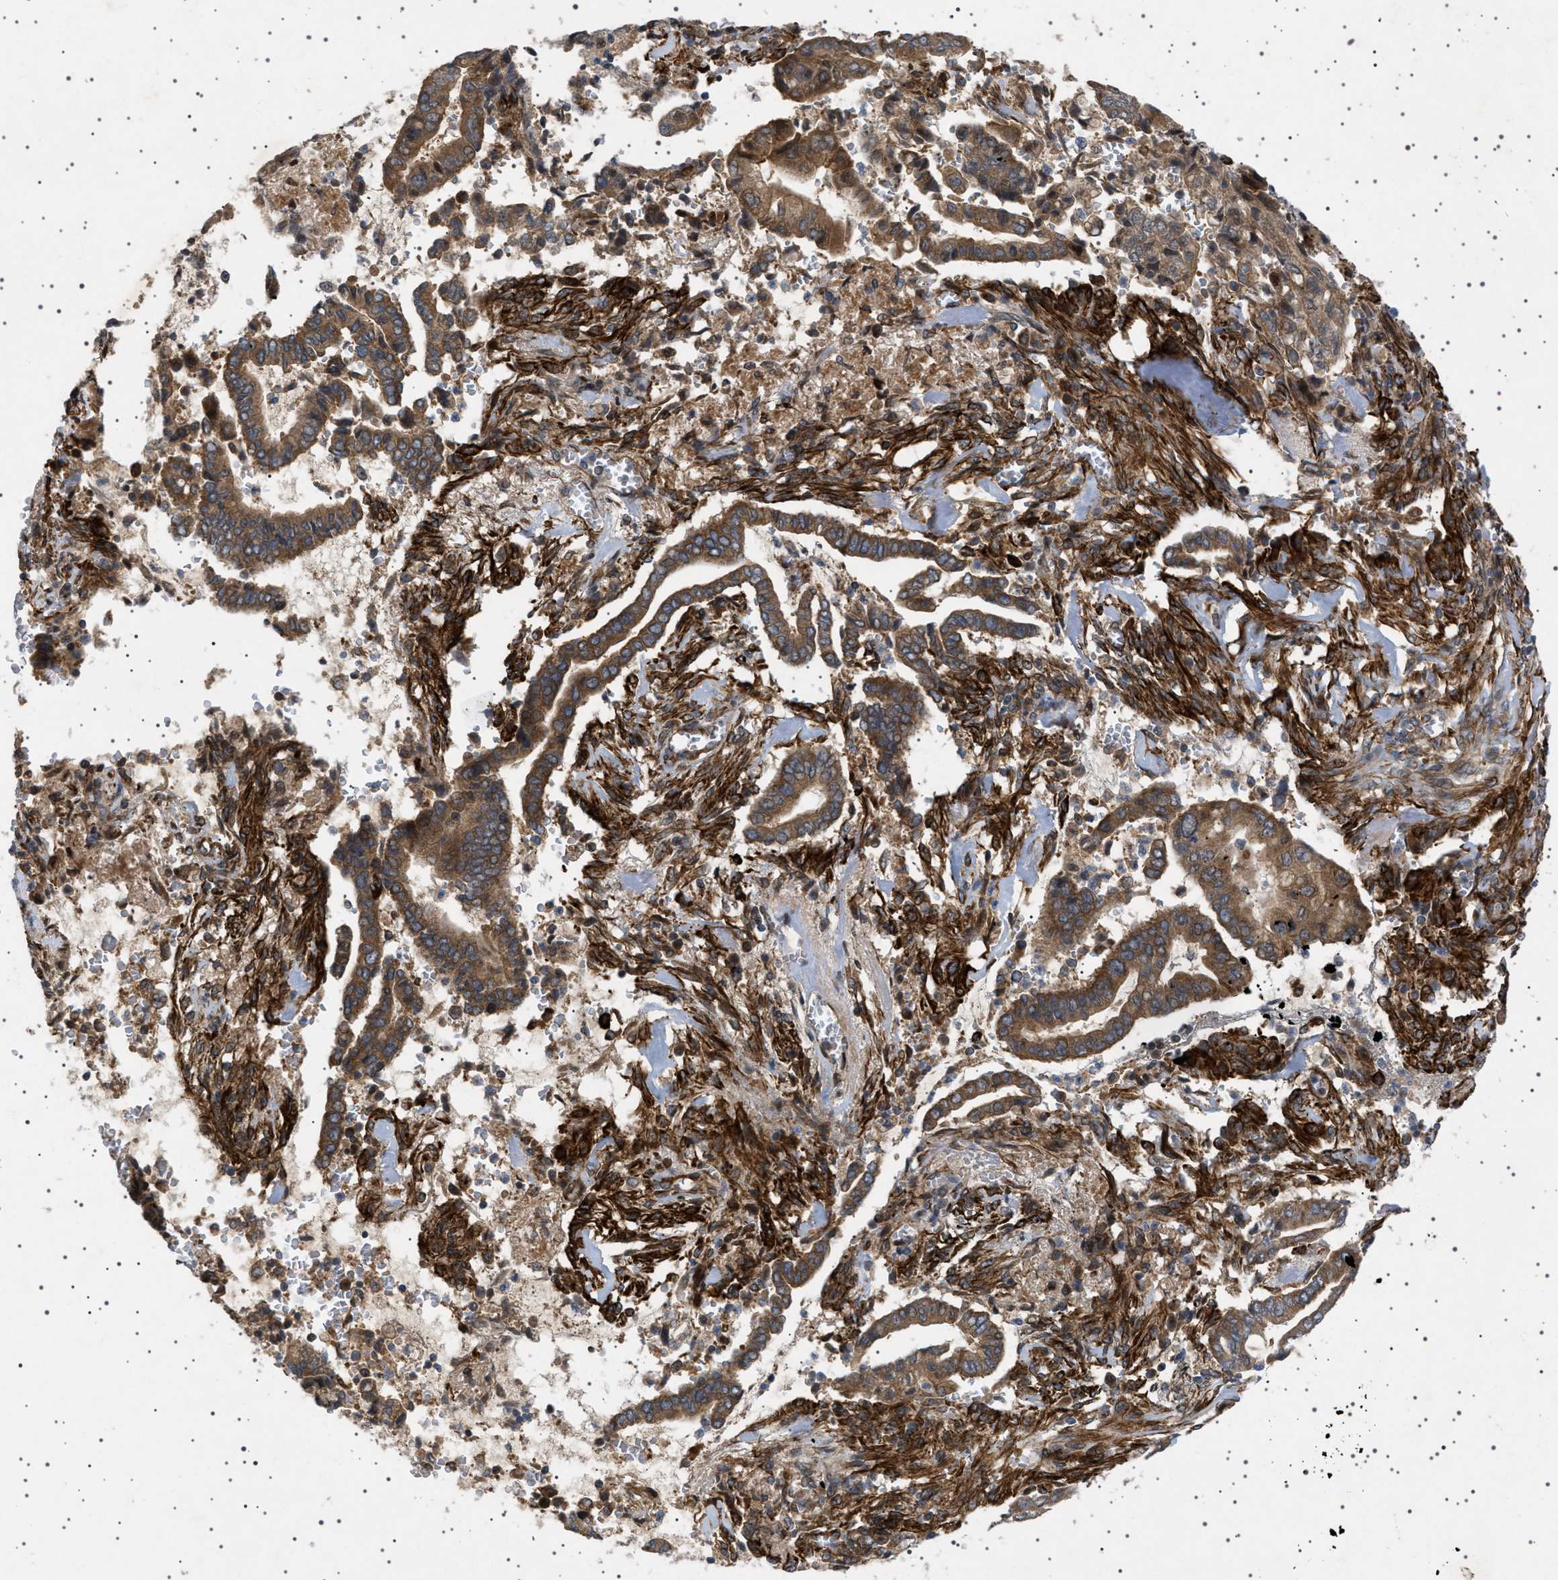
{"staining": {"intensity": "strong", "quantity": ">75%", "location": "cytoplasmic/membranous"}, "tissue": "cervical cancer", "cell_type": "Tumor cells", "image_type": "cancer", "snomed": [{"axis": "morphology", "description": "Adenocarcinoma, NOS"}, {"axis": "topography", "description": "Cervix"}], "caption": "Immunohistochemical staining of cervical cancer (adenocarcinoma) reveals strong cytoplasmic/membranous protein positivity in about >75% of tumor cells.", "gene": "CCDC186", "patient": {"sex": "female", "age": 44}}